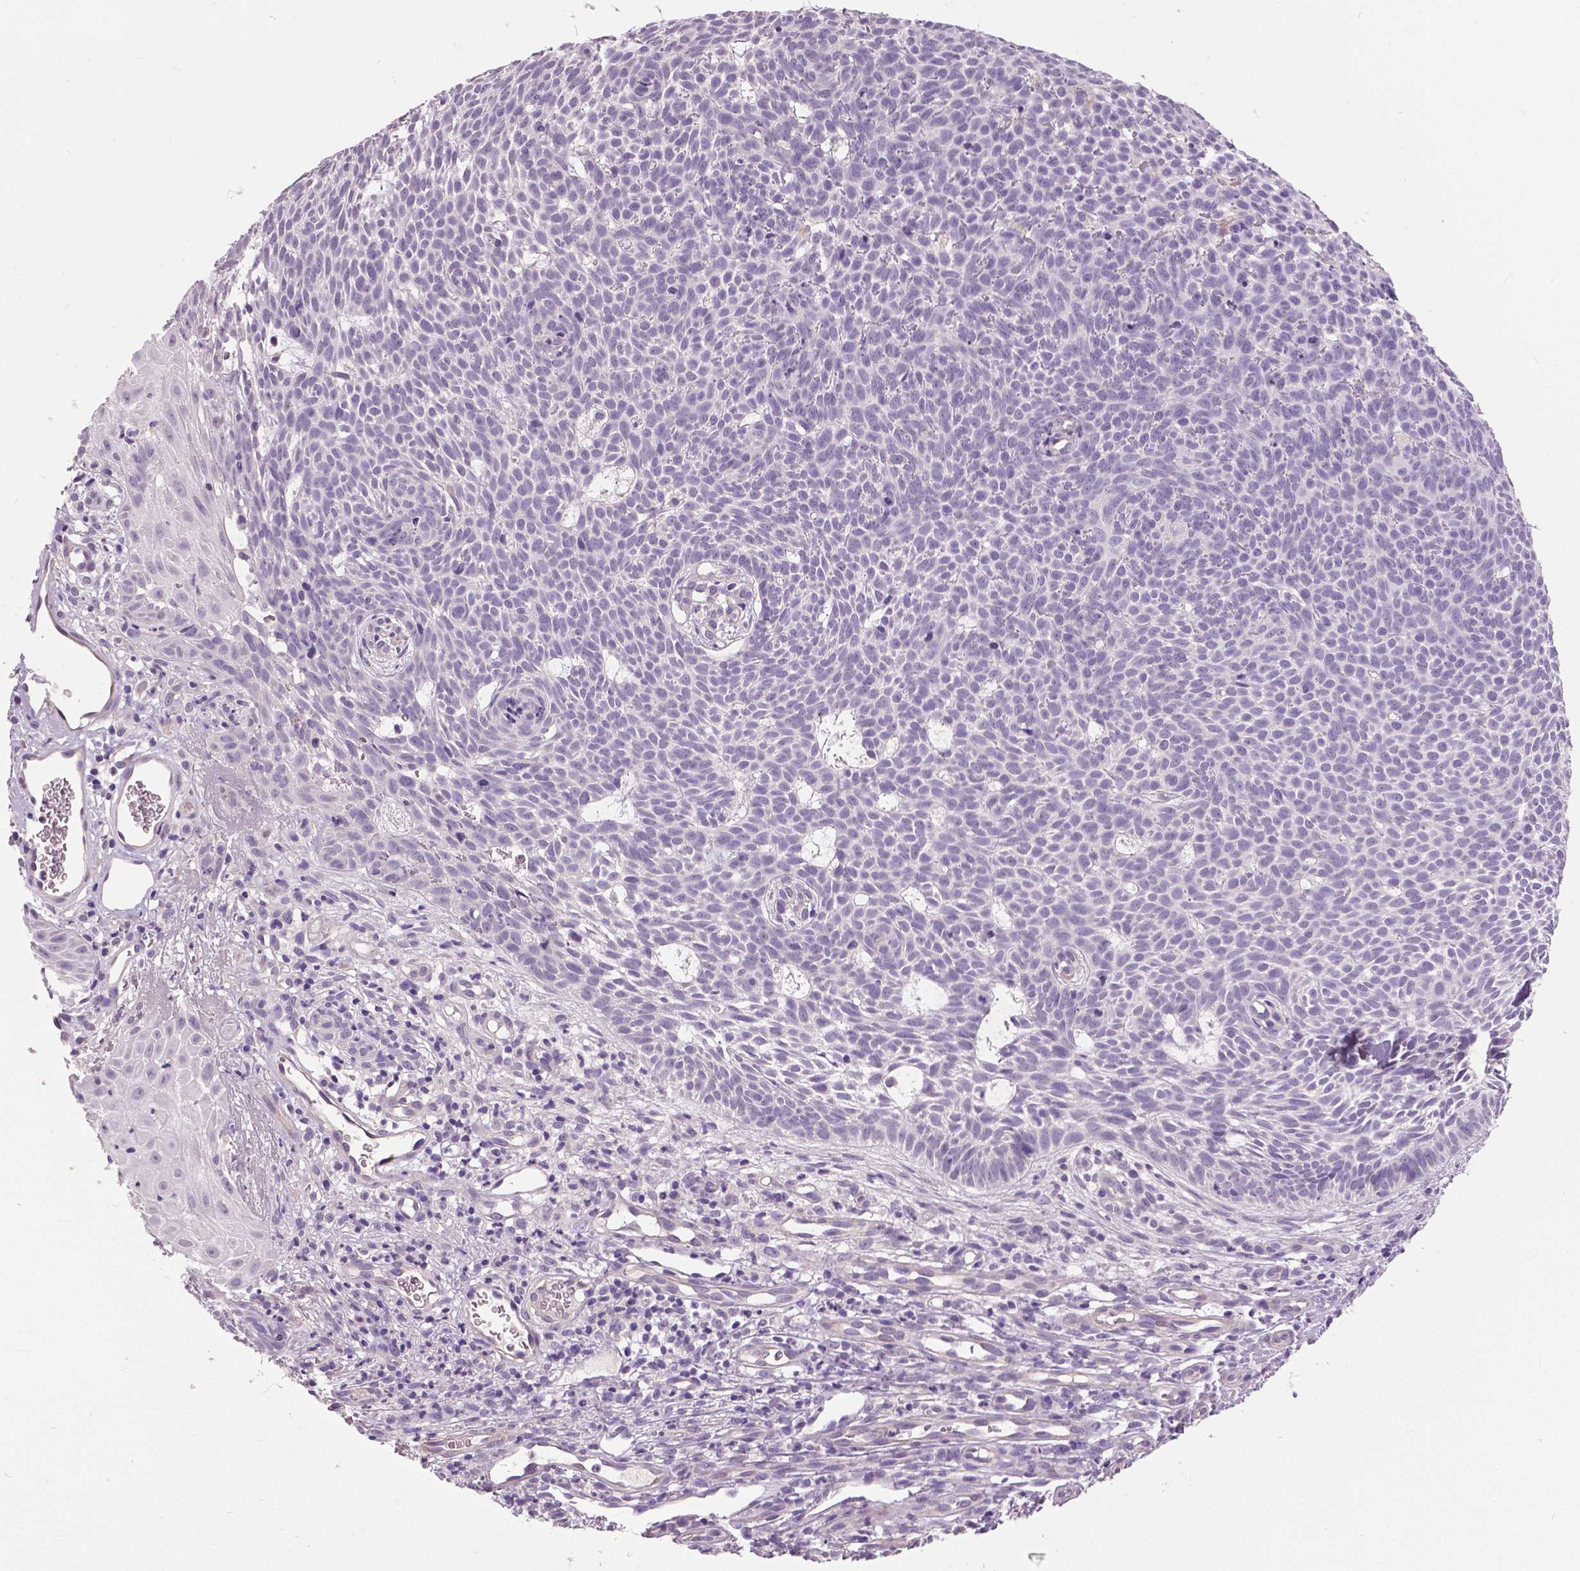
{"staining": {"intensity": "negative", "quantity": "none", "location": "none"}, "tissue": "skin cancer", "cell_type": "Tumor cells", "image_type": "cancer", "snomed": [{"axis": "morphology", "description": "Basal cell carcinoma"}, {"axis": "topography", "description": "Skin"}], "caption": "Tumor cells show no significant expression in basal cell carcinoma (skin).", "gene": "FOXA1", "patient": {"sex": "male", "age": 59}}